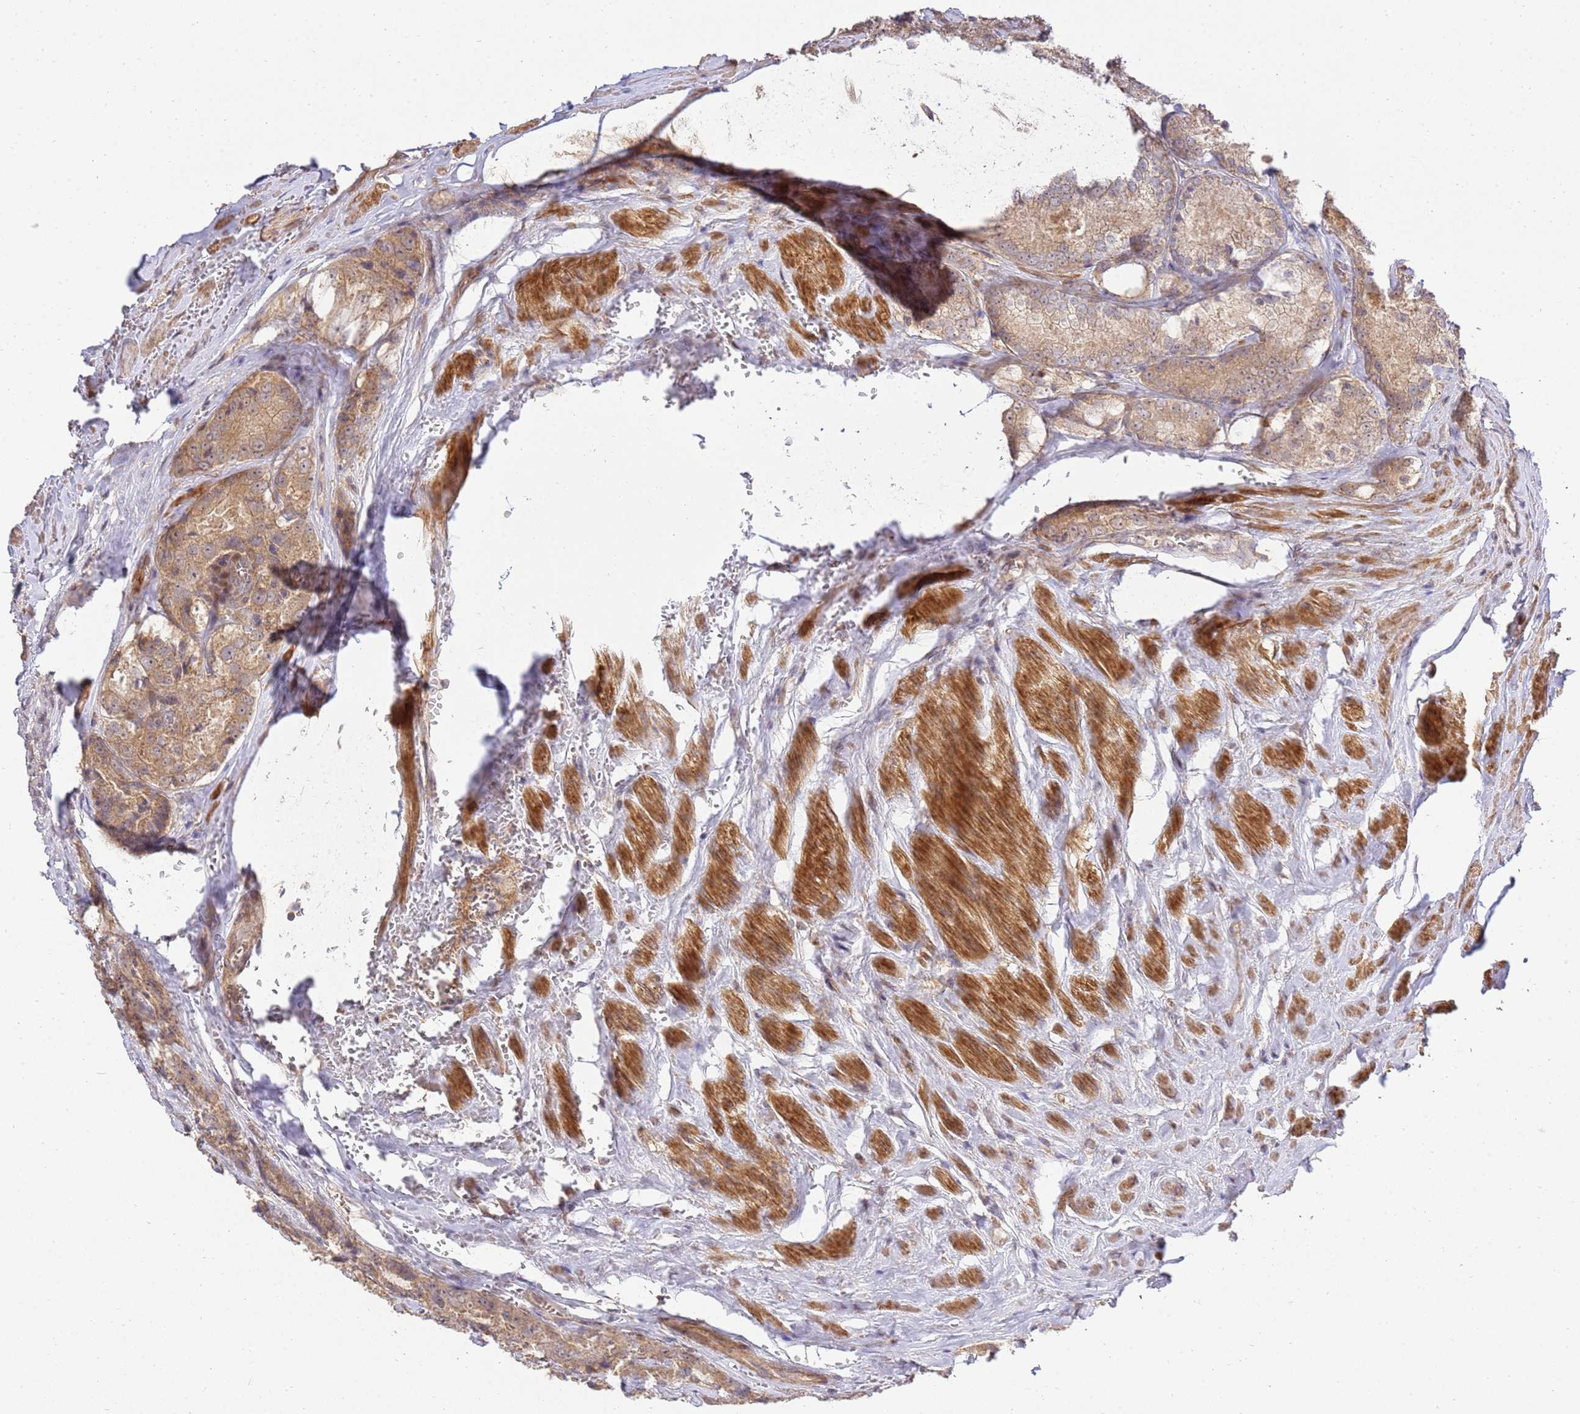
{"staining": {"intensity": "moderate", "quantity": ">75%", "location": "cytoplasmic/membranous"}, "tissue": "prostate cancer", "cell_type": "Tumor cells", "image_type": "cancer", "snomed": [{"axis": "morphology", "description": "Adenocarcinoma, Low grade"}, {"axis": "topography", "description": "Prostate"}], "caption": "The immunohistochemical stain labels moderate cytoplasmic/membranous positivity in tumor cells of prostate cancer tissue. Using DAB (brown) and hematoxylin (blue) stains, captured at high magnification using brightfield microscopy.", "gene": "GAREM1", "patient": {"sex": "male", "age": 68}}